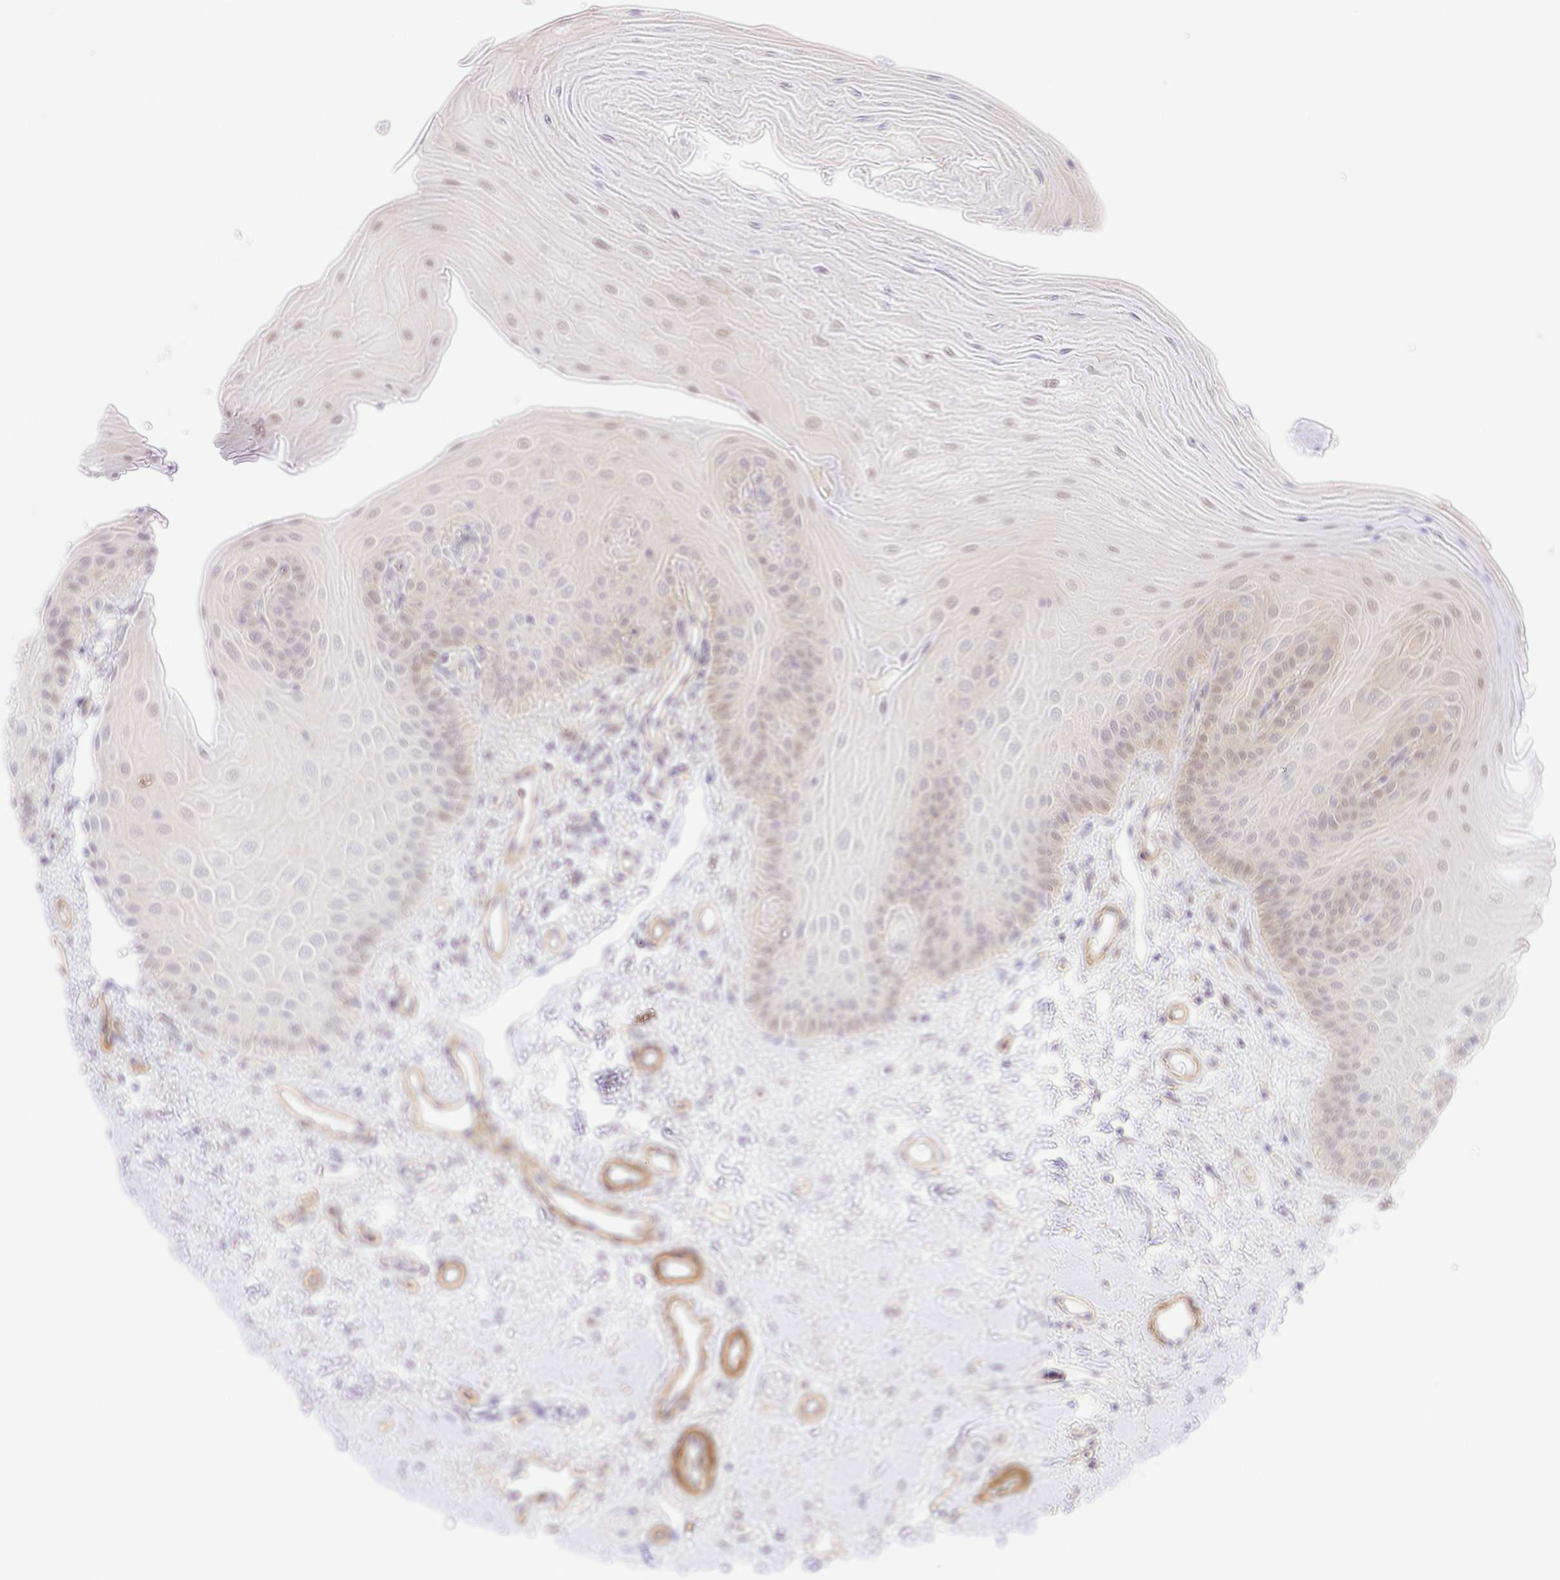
{"staining": {"intensity": "weak", "quantity": "<25%", "location": "nuclear"}, "tissue": "oral mucosa", "cell_type": "Squamous epithelial cells", "image_type": "normal", "snomed": [{"axis": "morphology", "description": "Normal tissue, NOS"}, {"axis": "topography", "description": "Oral tissue"}], "caption": "High power microscopy histopathology image of an IHC image of normal oral mucosa, revealing no significant staining in squamous epithelial cells.", "gene": "YAP1", "patient": {"sex": "female", "age": 73}}